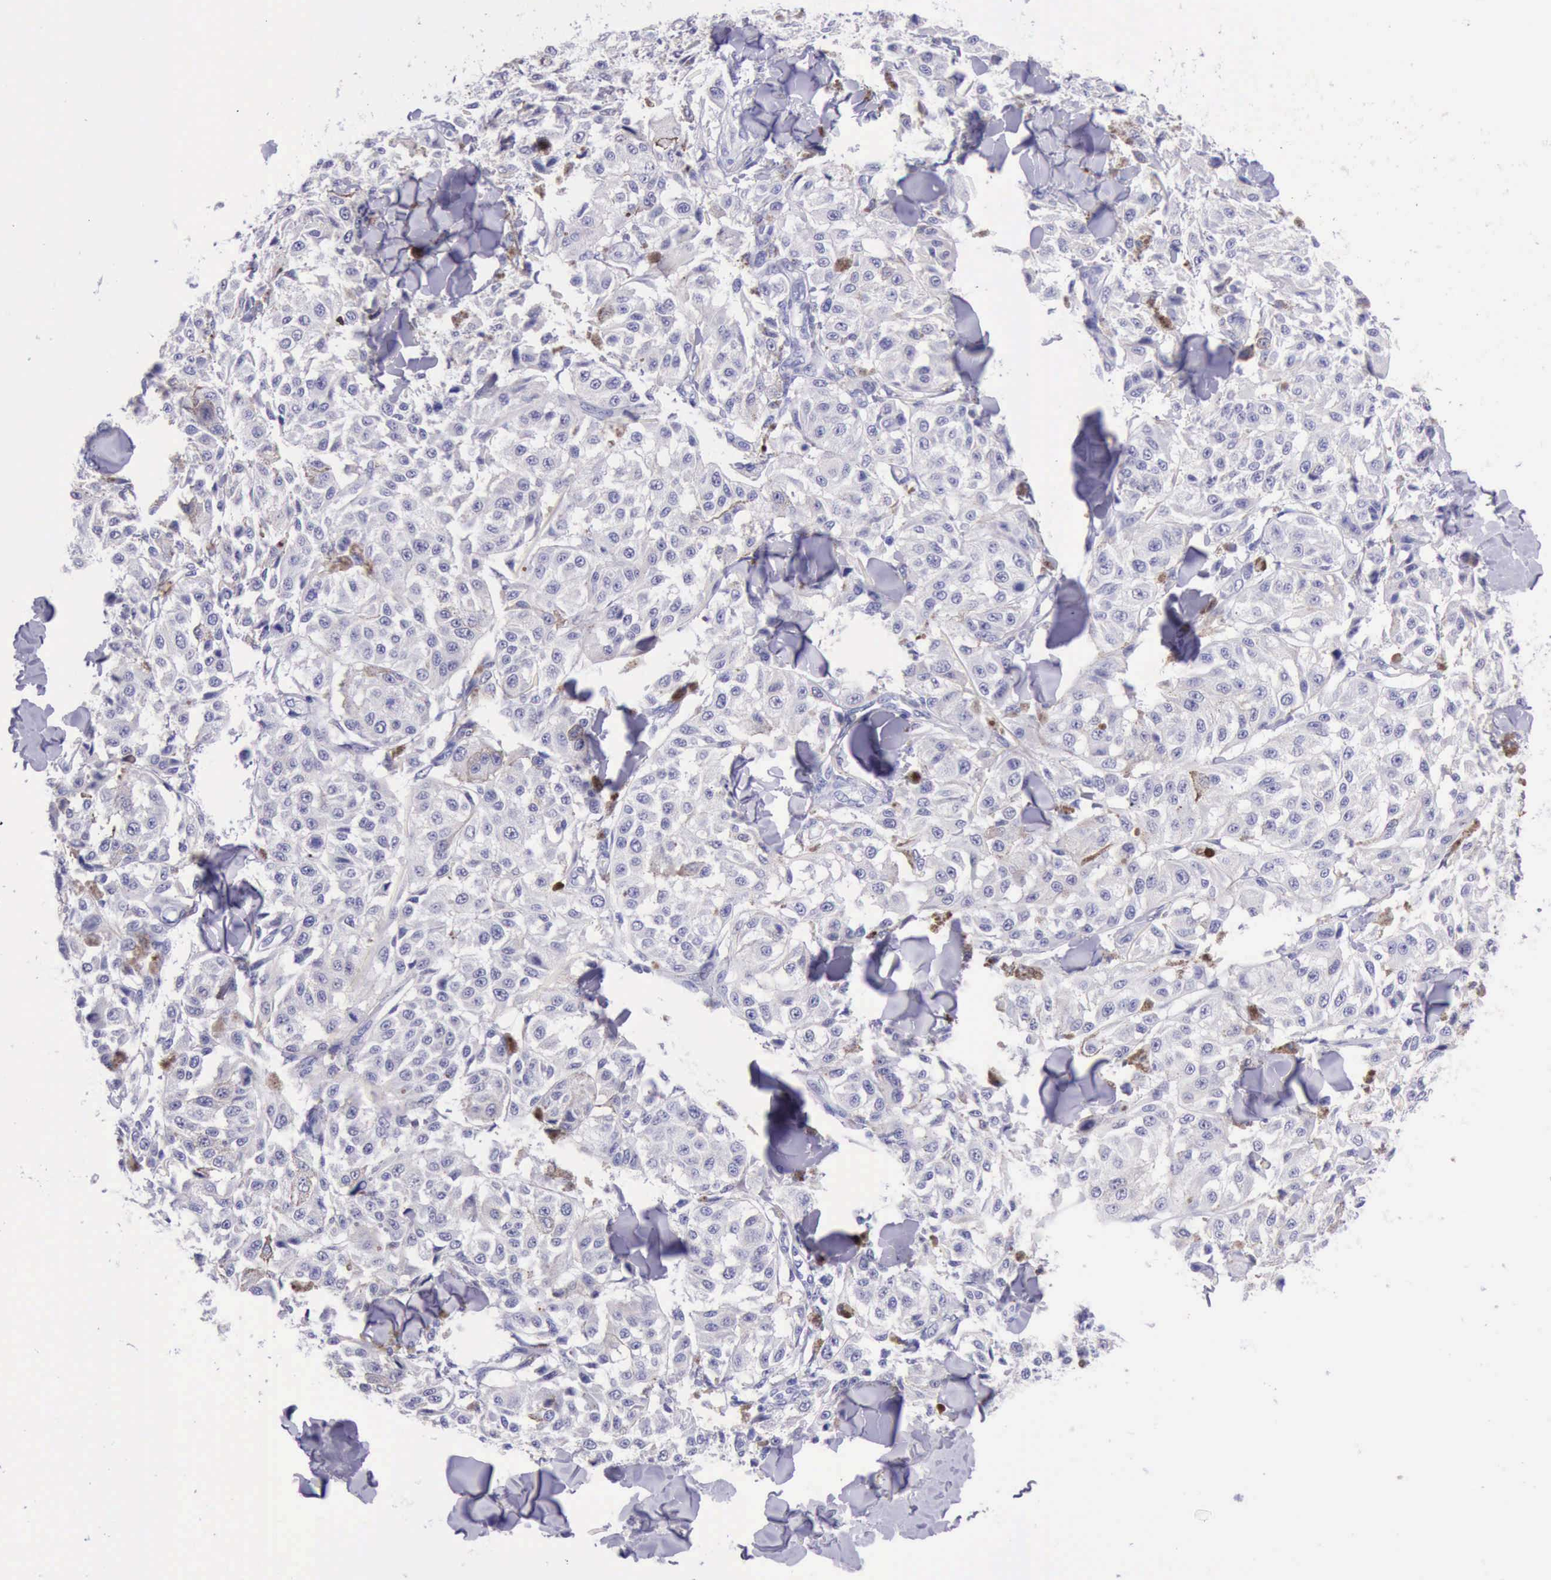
{"staining": {"intensity": "negative", "quantity": "none", "location": "none"}, "tissue": "melanoma", "cell_type": "Tumor cells", "image_type": "cancer", "snomed": [{"axis": "morphology", "description": "Malignant melanoma, NOS"}, {"axis": "topography", "description": "Skin"}], "caption": "This is an immunohistochemistry (IHC) image of melanoma. There is no positivity in tumor cells.", "gene": "KRT8", "patient": {"sex": "female", "age": 64}}